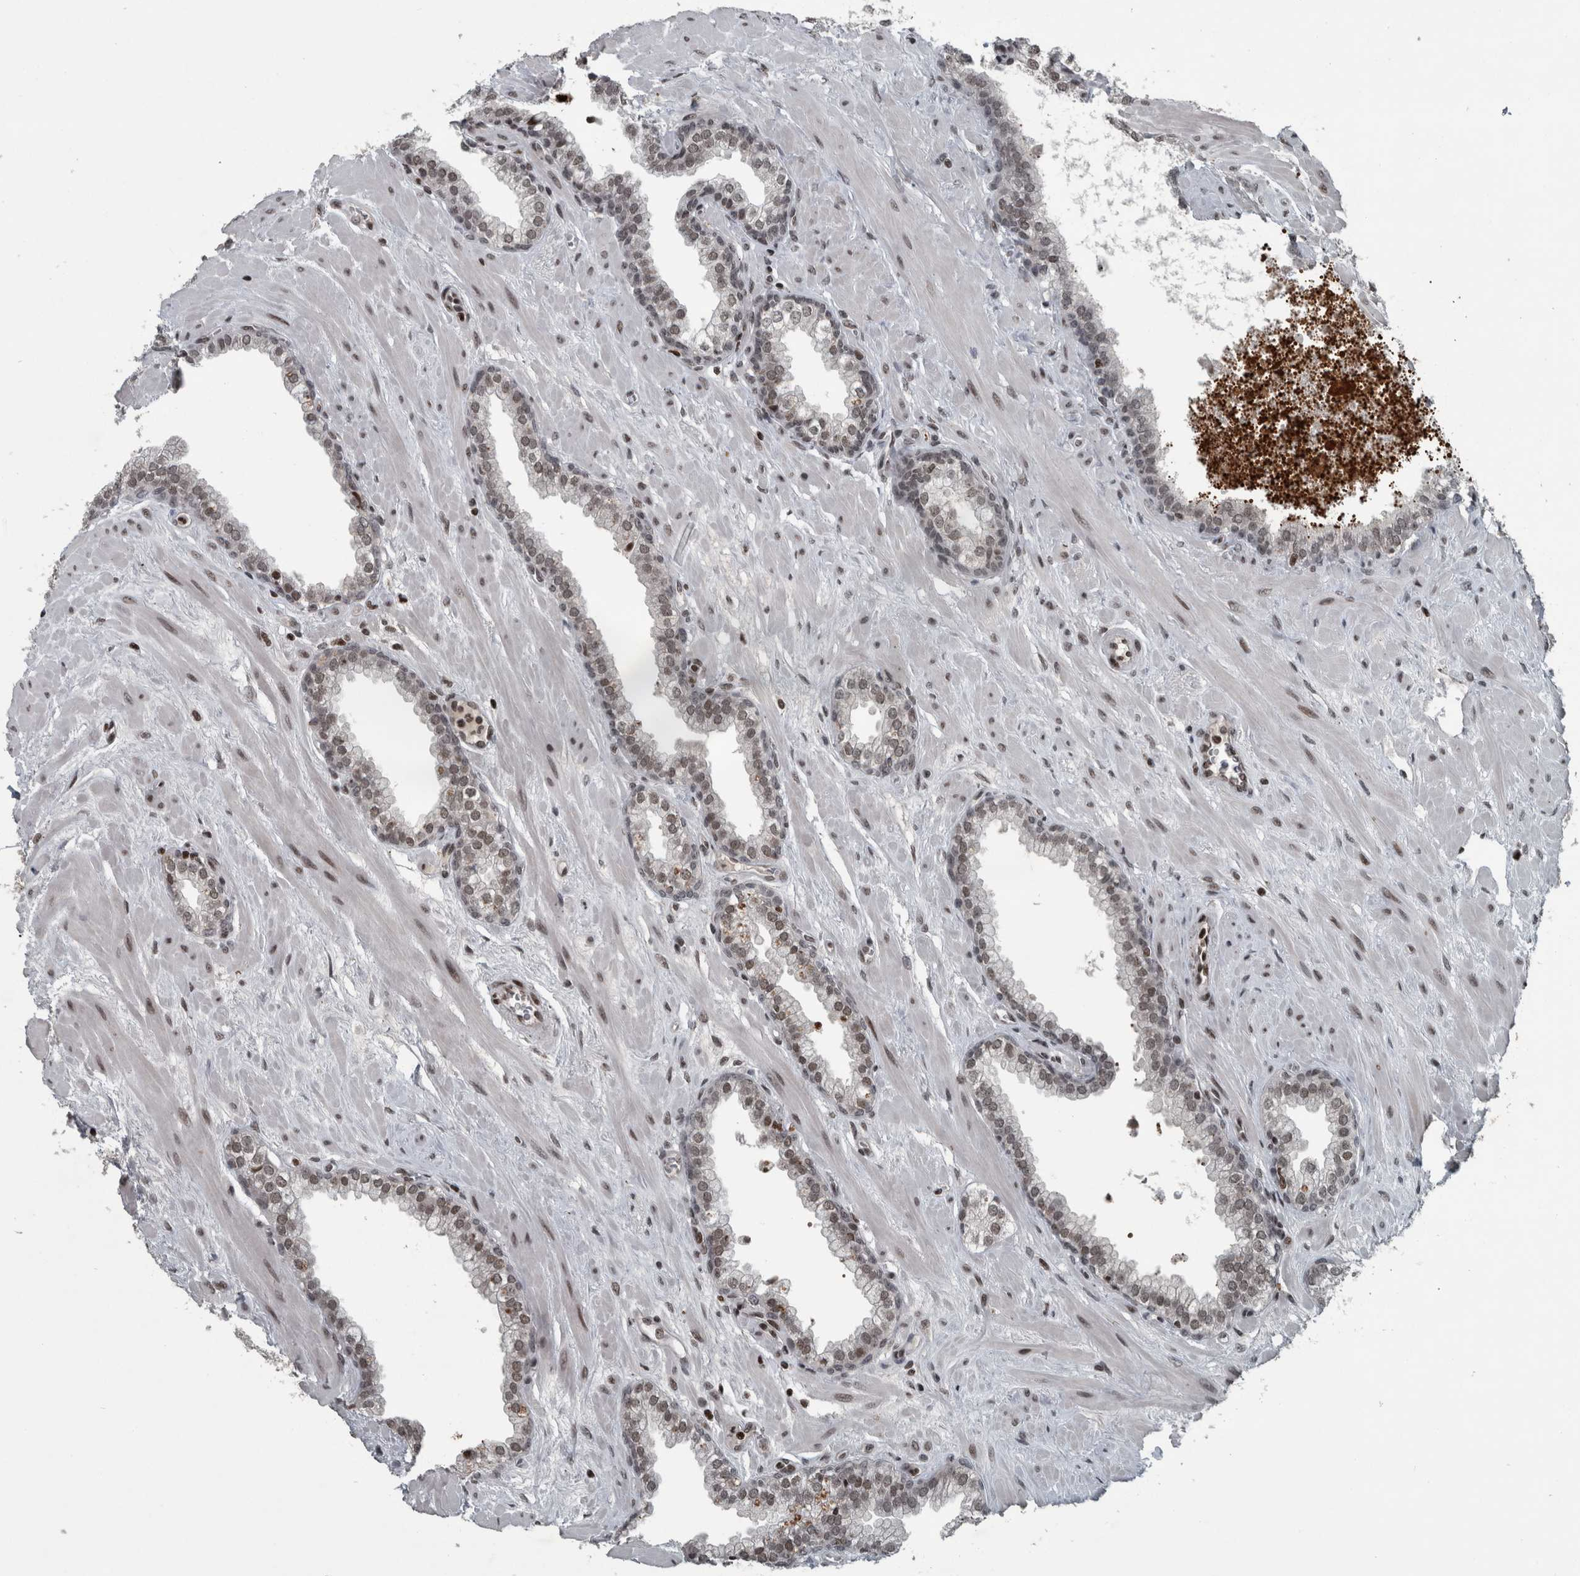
{"staining": {"intensity": "moderate", "quantity": ">75%", "location": "nuclear"}, "tissue": "prostate", "cell_type": "Glandular cells", "image_type": "normal", "snomed": [{"axis": "morphology", "description": "Normal tissue, NOS"}, {"axis": "morphology", "description": "Urothelial carcinoma, Low grade"}, {"axis": "topography", "description": "Urinary bladder"}, {"axis": "topography", "description": "Prostate"}], "caption": "Immunohistochemical staining of benign human prostate displays >75% levels of moderate nuclear protein expression in approximately >75% of glandular cells.", "gene": "UNC50", "patient": {"sex": "male", "age": 60}}